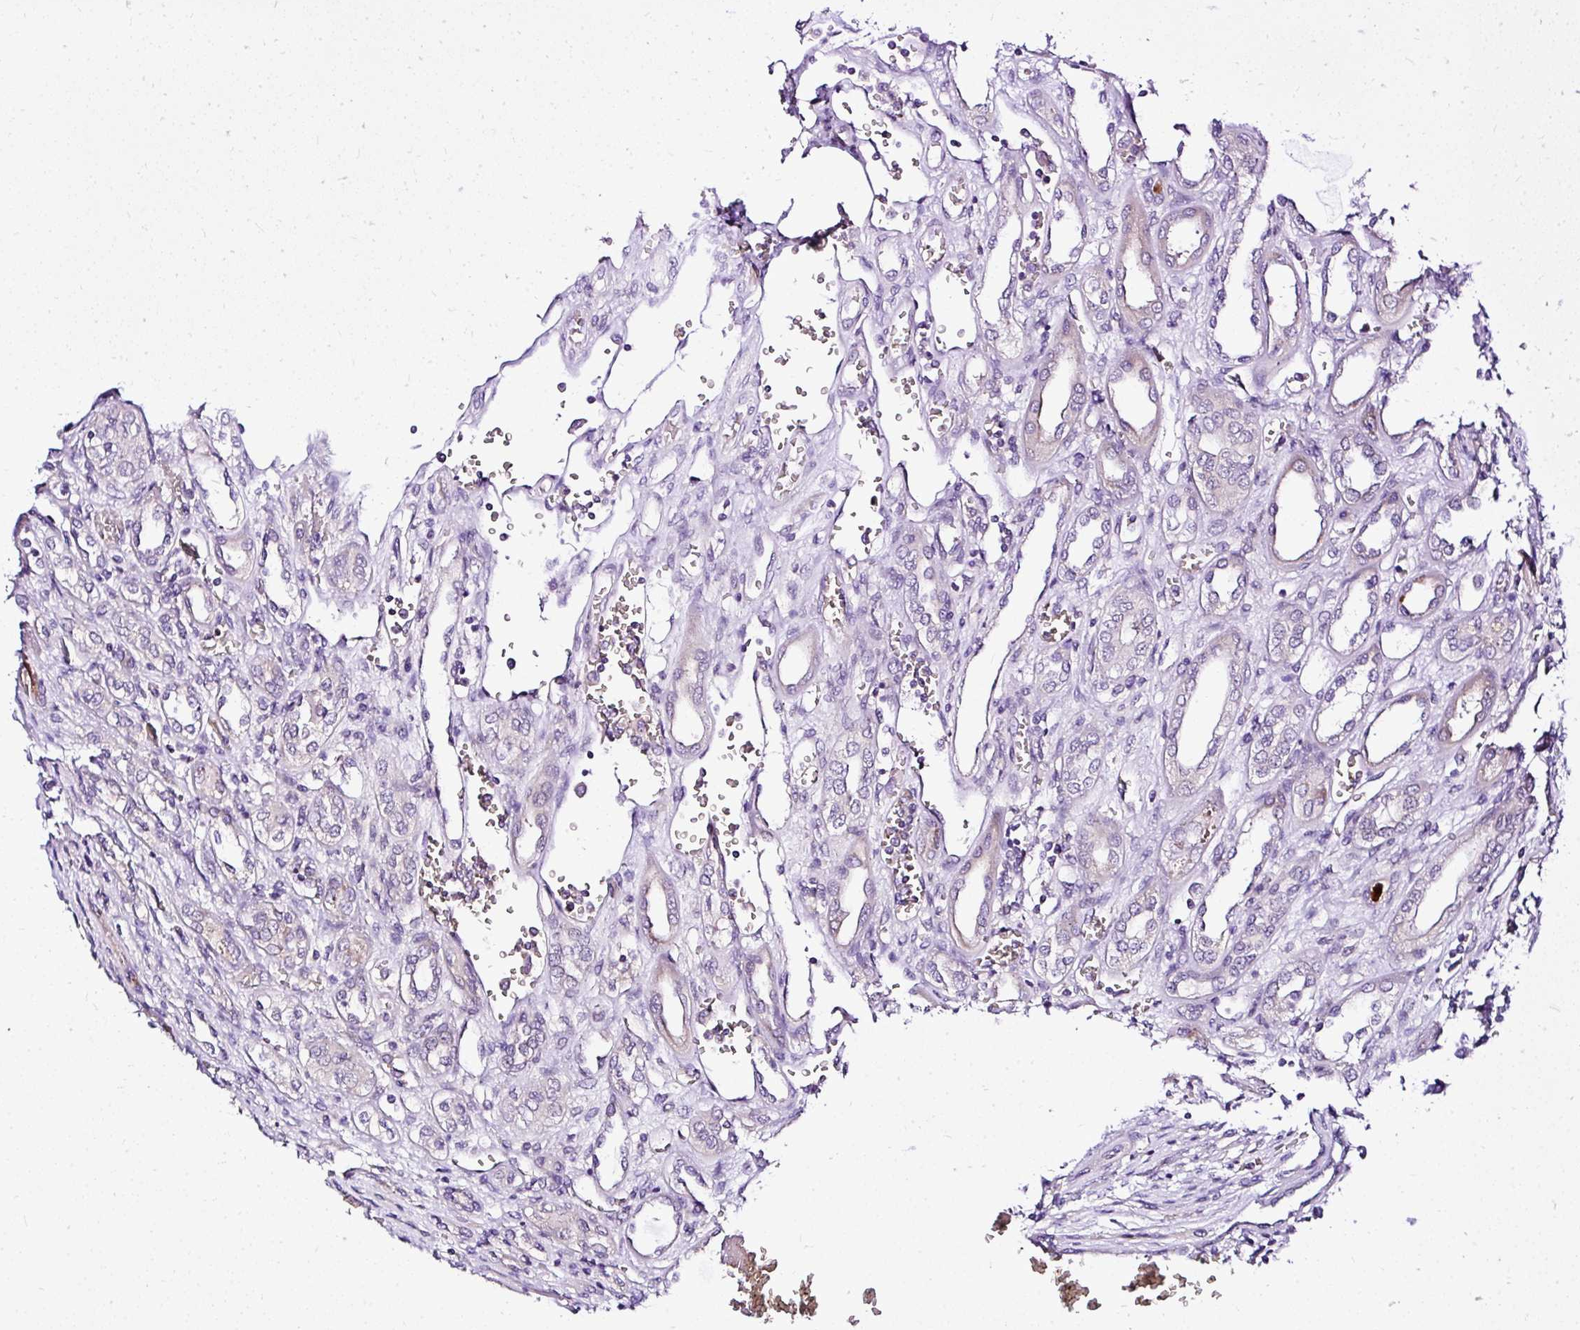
{"staining": {"intensity": "negative", "quantity": "none", "location": "none"}, "tissue": "renal cancer", "cell_type": "Tumor cells", "image_type": "cancer", "snomed": [{"axis": "morphology", "description": "Adenocarcinoma, NOS"}, {"axis": "topography", "description": "Kidney"}], "caption": "Tumor cells are negative for brown protein staining in adenocarcinoma (renal).", "gene": "DEPDC5", "patient": {"sex": "female", "age": 54}}